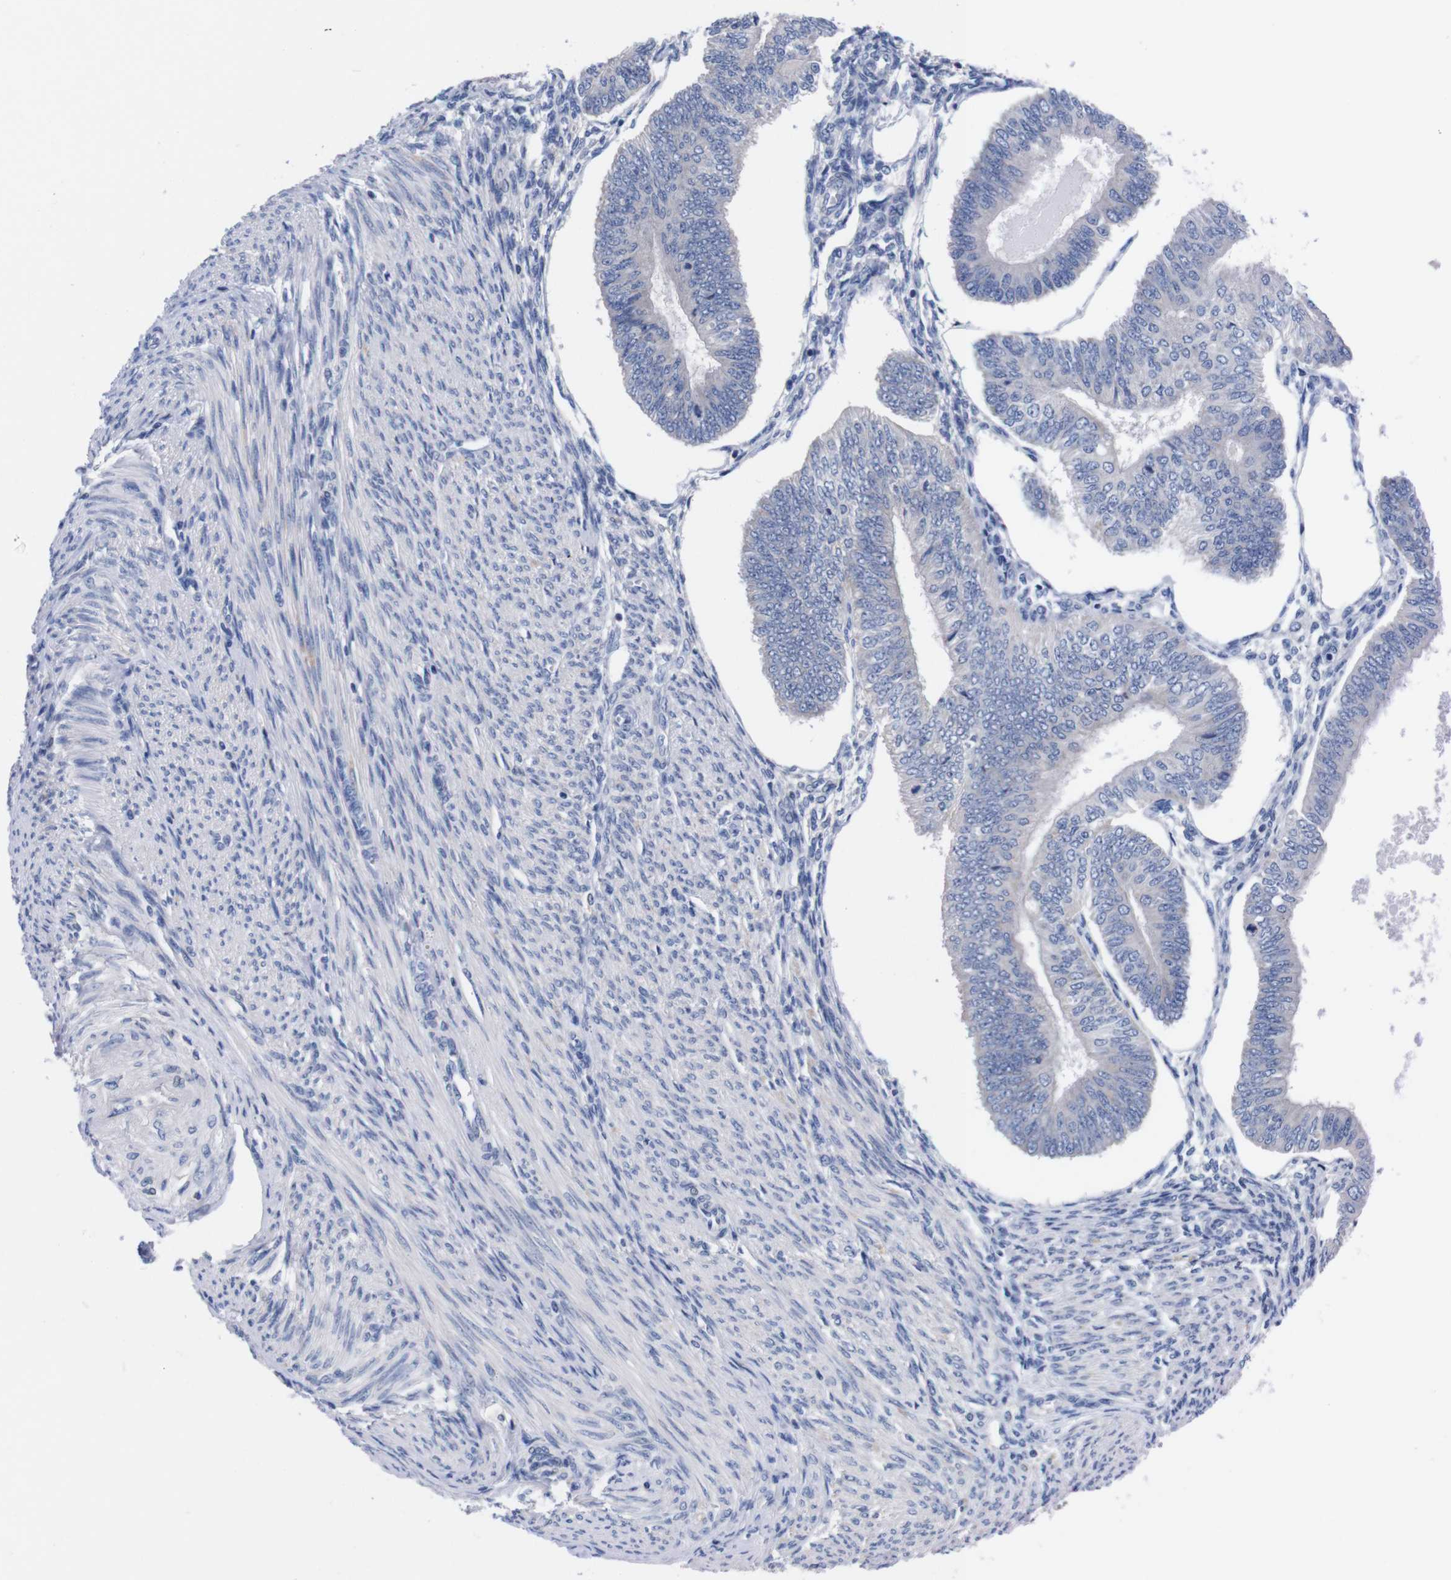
{"staining": {"intensity": "negative", "quantity": "none", "location": "none"}, "tissue": "endometrial cancer", "cell_type": "Tumor cells", "image_type": "cancer", "snomed": [{"axis": "morphology", "description": "Adenocarcinoma, NOS"}, {"axis": "topography", "description": "Endometrium"}], "caption": "Endometrial adenocarcinoma was stained to show a protein in brown. There is no significant staining in tumor cells.", "gene": "FAM210A", "patient": {"sex": "female", "age": 58}}